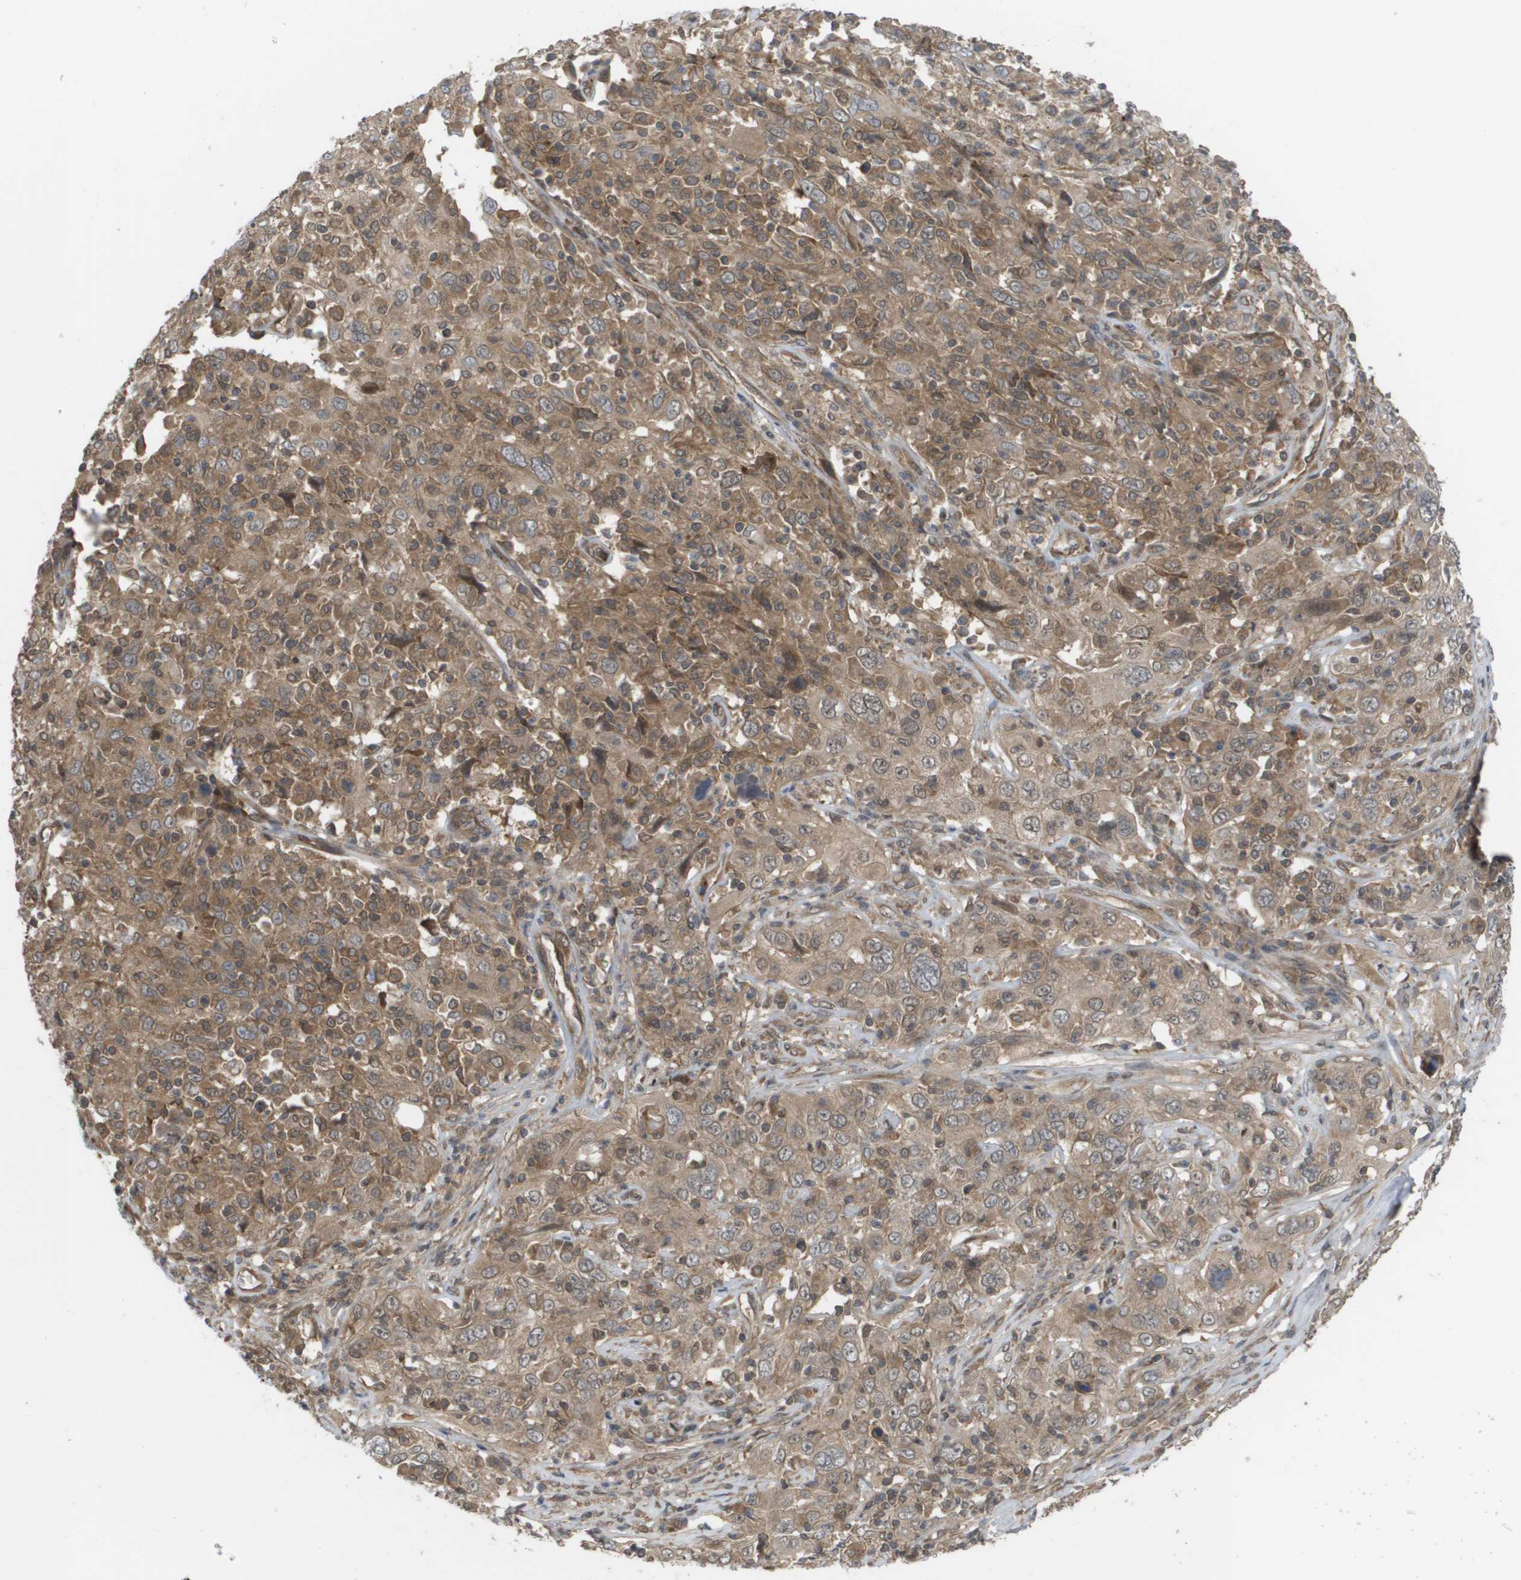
{"staining": {"intensity": "moderate", "quantity": ">75%", "location": "cytoplasmic/membranous"}, "tissue": "cervical cancer", "cell_type": "Tumor cells", "image_type": "cancer", "snomed": [{"axis": "morphology", "description": "Squamous cell carcinoma, NOS"}, {"axis": "topography", "description": "Cervix"}], "caption": "Cervical cancer tissue shows moderate cytoplasmic/membranous staining in about >75% of tumor cells, visualized by immunohistochemistry. The staining was performed using DAB (3,3'-diaminobenzidine), with brown indicating positive protein expression. Nuclei are stained blue with hematoxylin.", "gene": "CTPS2", "patient": {"sex": "female", "age": 46}}